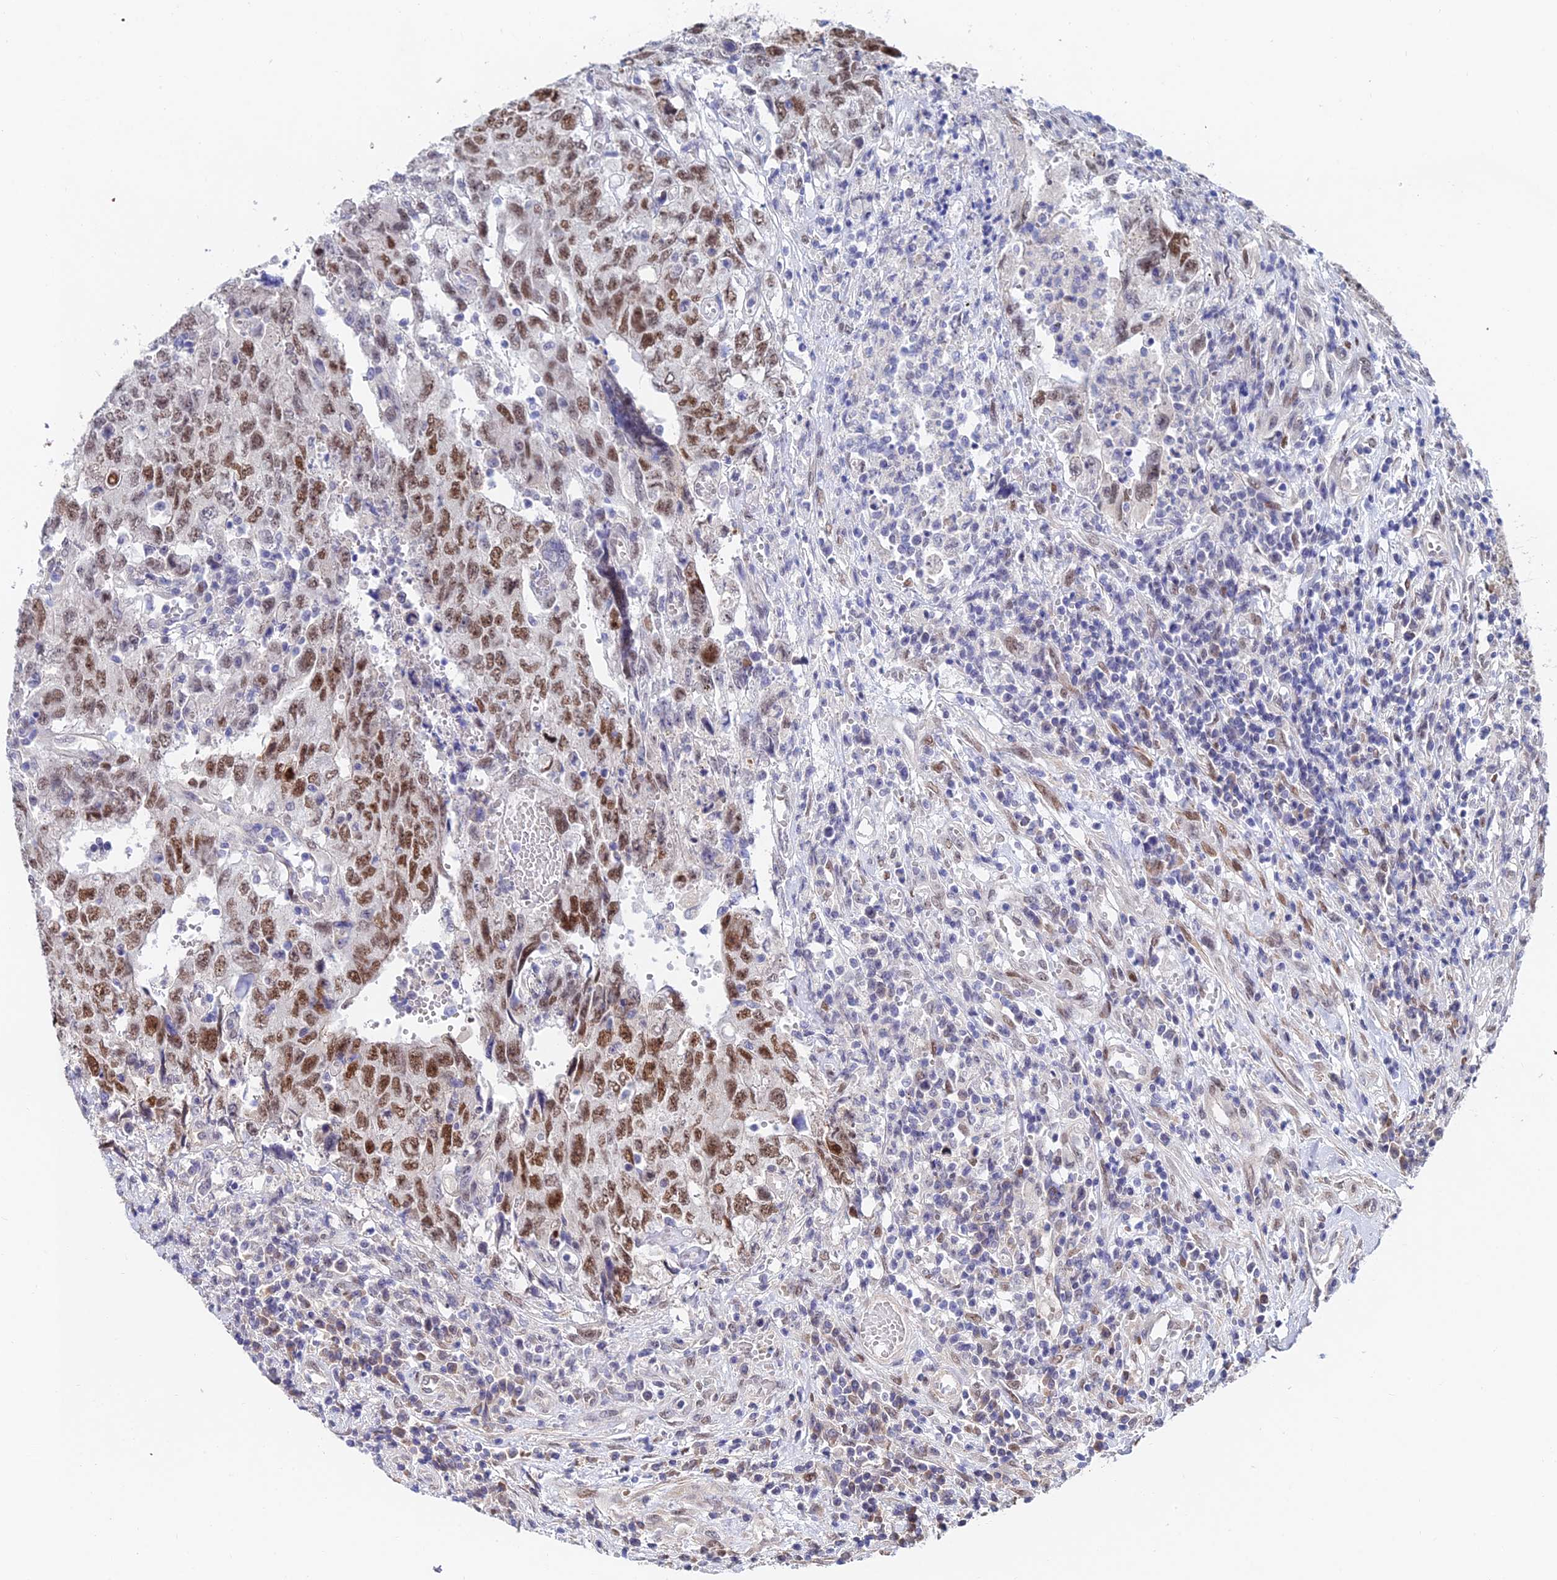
{"staining": {"intensity": "moderate", "quantity": ">75%", "location": "nuclear"}, "tissue": "testis cancer", "cell_type": "Tumor cells", "image_type": "cancer", "snomed": [{"axis": "morphology", "description": "Carcinoma, Embryonal, NOS"}, {"axis": "topography", "description": "Testis"}], "caption": "DAB immunohistochemical staining of embryonal carcinoma (testis) shows moderate nuclear protein expression in about >75% of tumor cells. (IHC, brightfield microscopy, high magnification).", "gene": "TRIM24", "patient": {"sex": "male", "age": 34}}